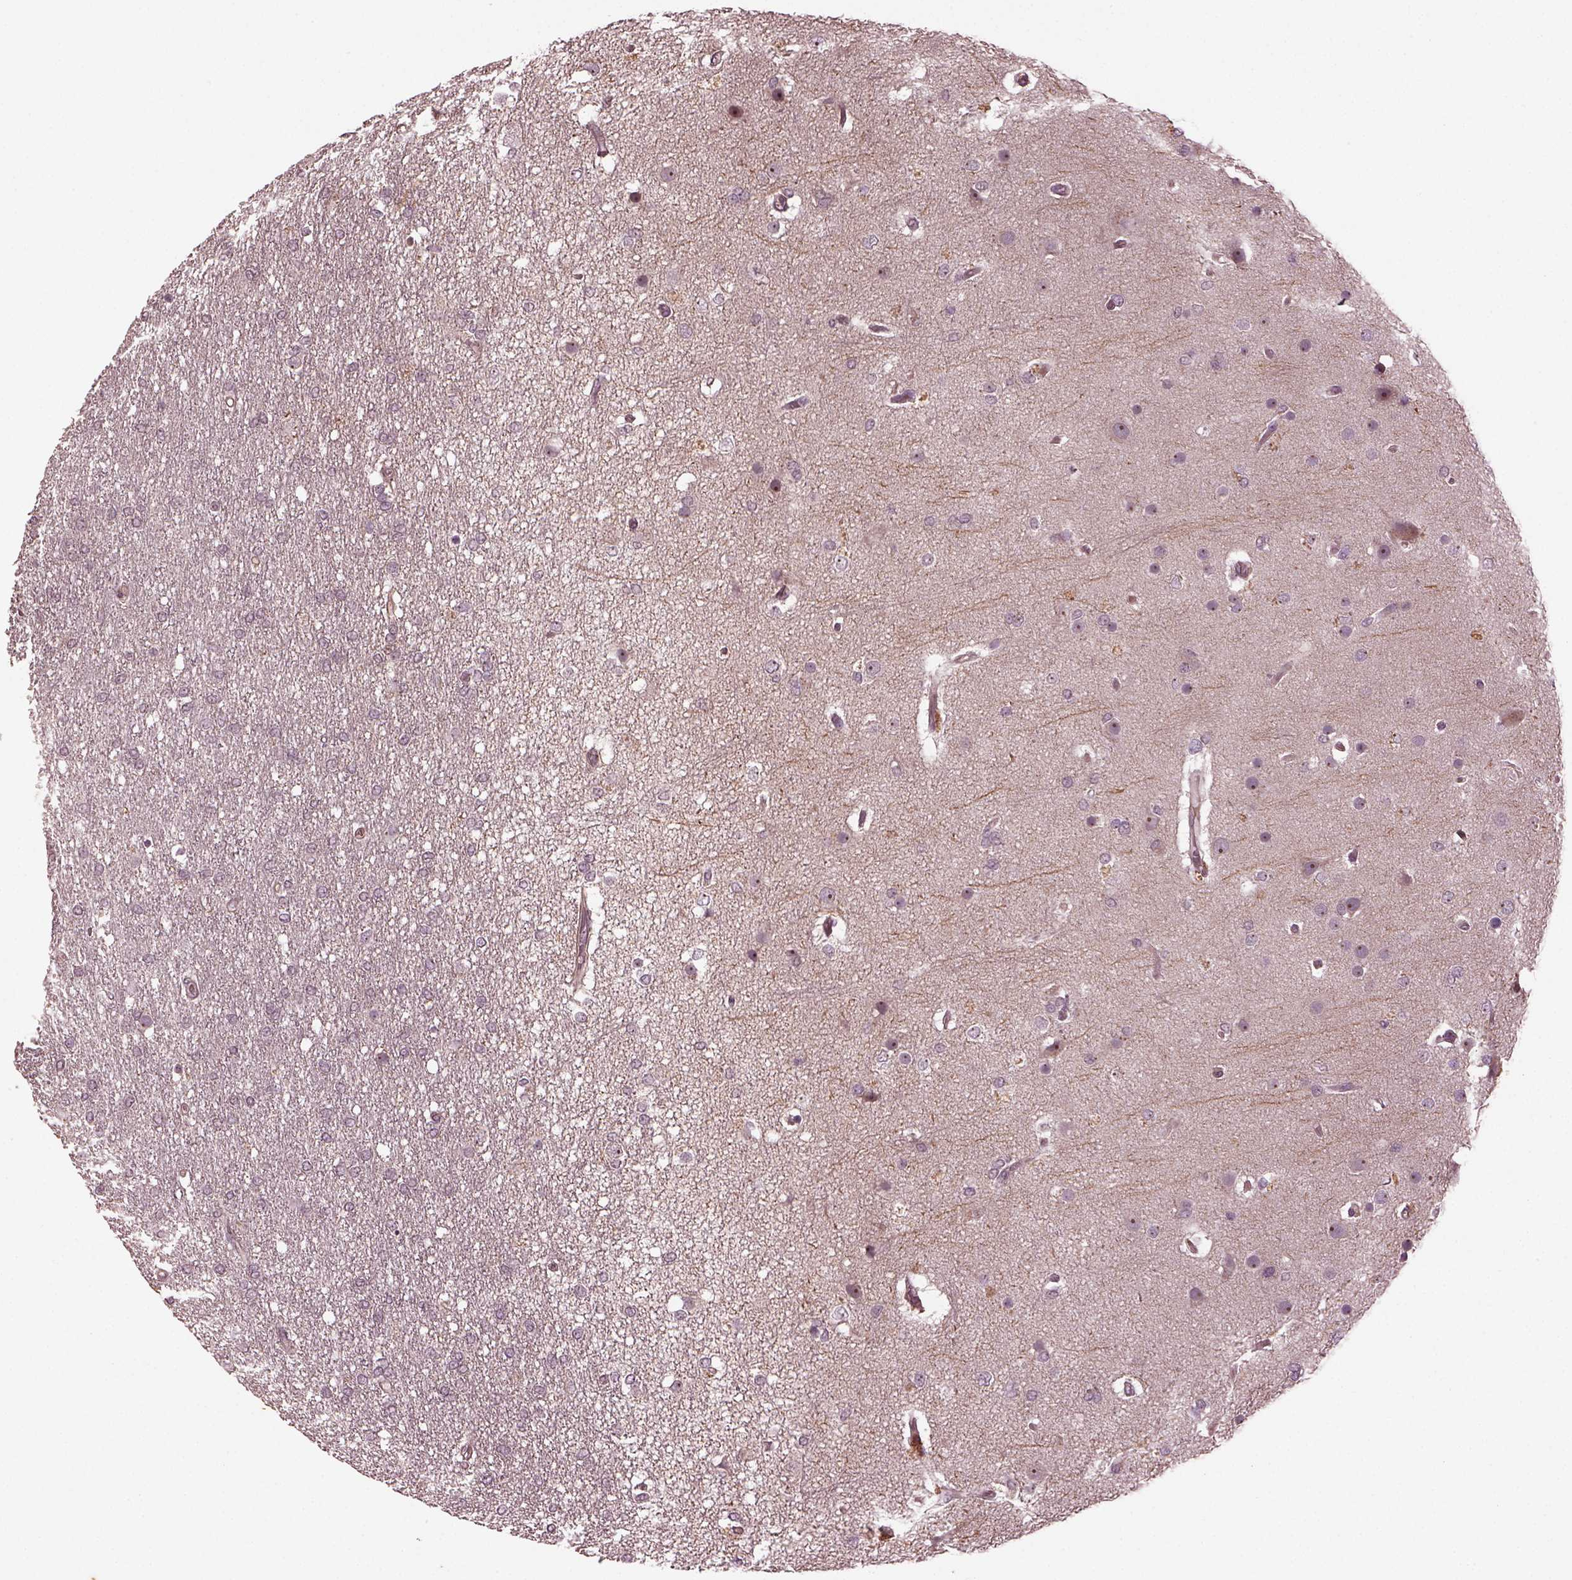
{"staining": {"intensity": "weak", "quantity": "<25%", "location": "nuclear"}, "tissue": "glioma", "cell_type": "Tumor cells", "image_type": "cancer", "snomed": [{"axis": "morphology", "description": "Glioma, malignant, High grade"}, {"axis": "topography", "description": "Brain"}], "caption": "Malignant glioma (high-grade) stained for a protein using IHC reveals no expression tumor cells.", "gene": "GNRH1", "patient": {"sex": "female", "age": 61}}